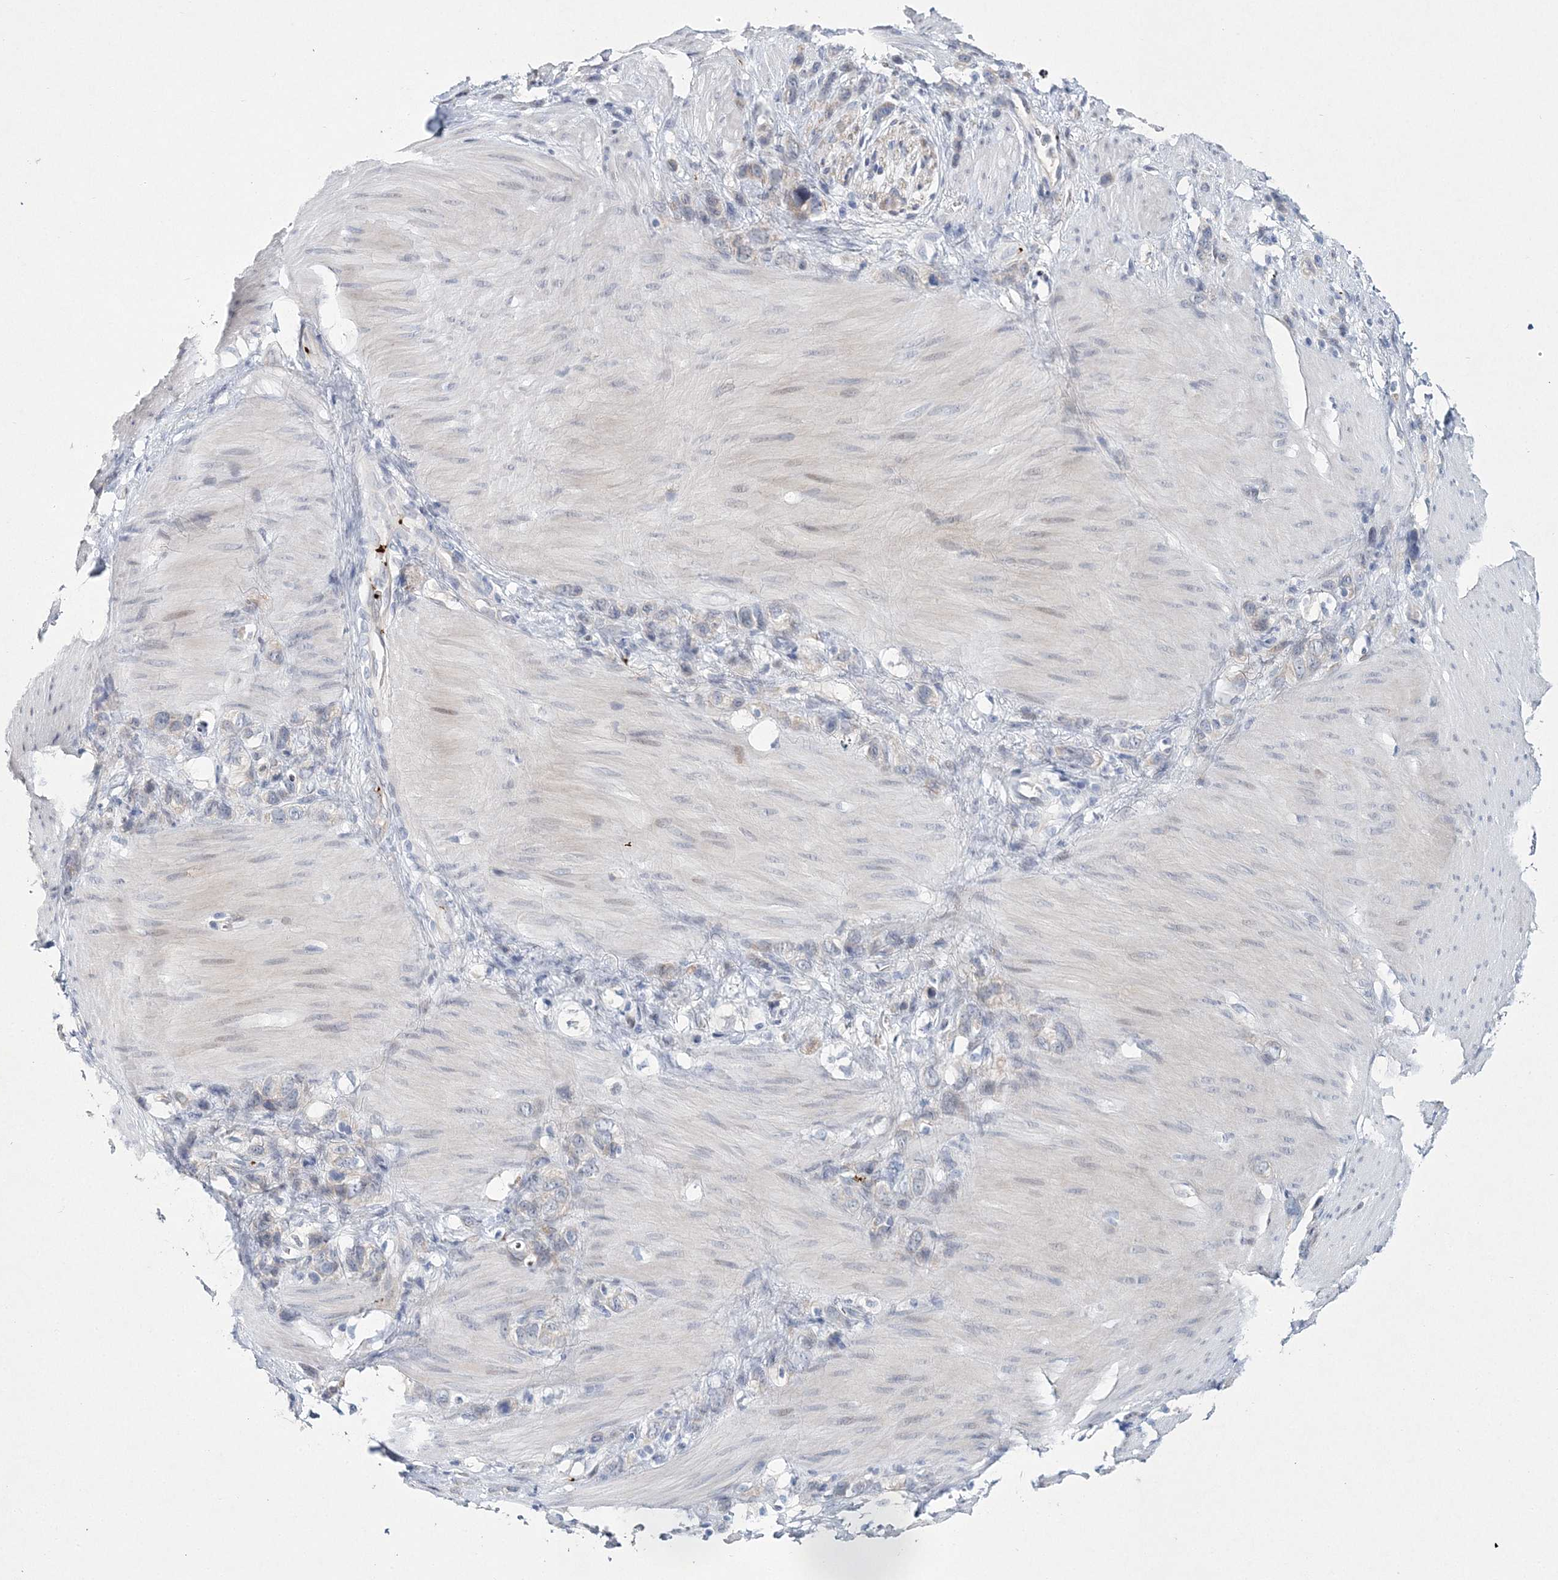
{"staining": {"intensity": "negative", "quantity": "none", "location": "none"}, "tissue": "stomach cancer", "cell_type": "Tumor cells", "image_type": "cancer", "snomed": [{"axis": "morphology", "description": "Normal tissue, NOS"}, {"axis": "morphology", "description": "Adenocarcinoma, NOS"}, {"axis": "morphology", "description": "Adenocarcinoma, High grade"}, {"axis": "topography", "description": "Stomach, upper"}, {"axis": "topography", "description": "Stomach"}], "caption": "Protein analysis of adenocarcinoma (stomach) reveals no significant positivity in tumor cells.", "gene": "MYOZ2", "patient": {"sex": "female", "age": 65}}